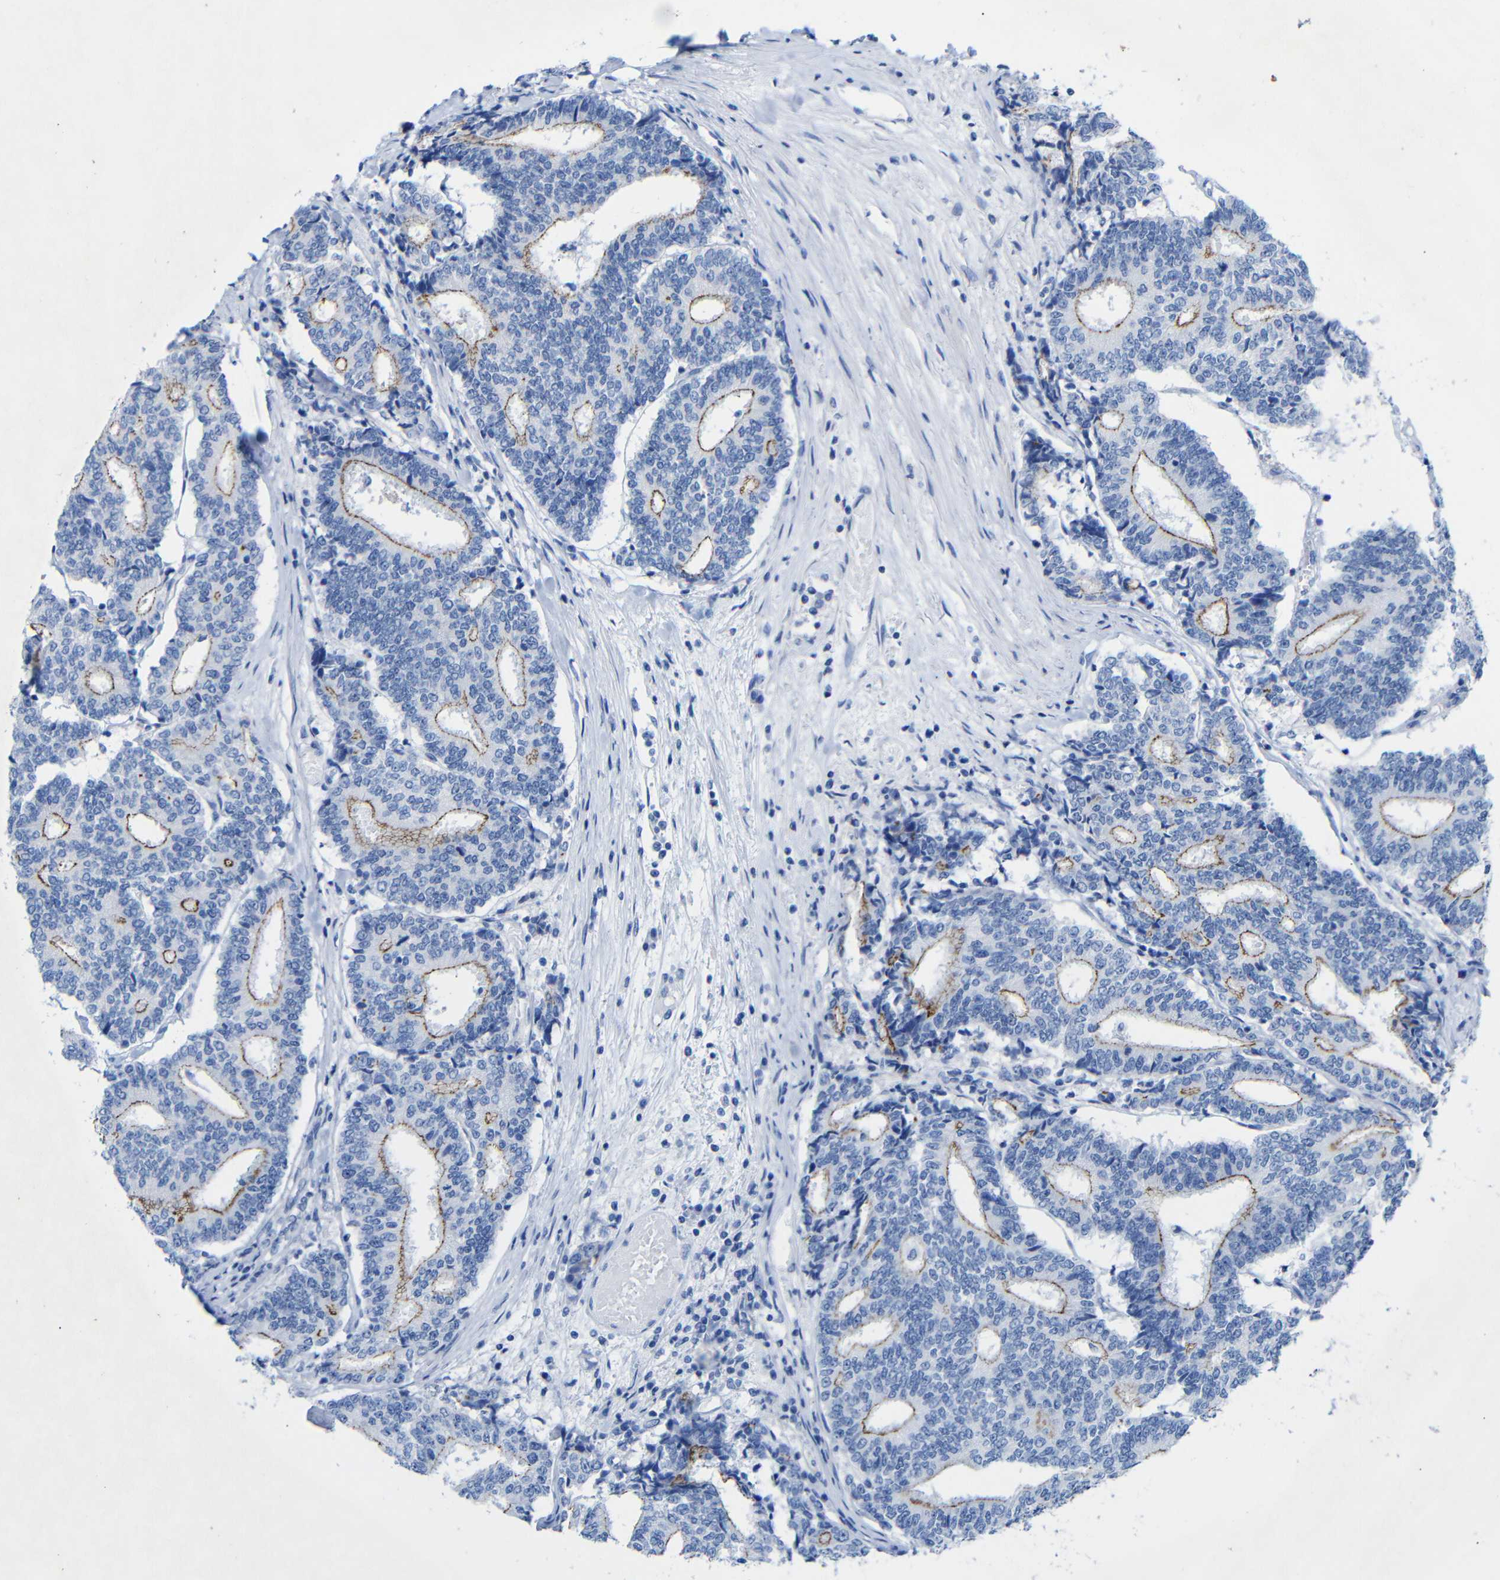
{"staining": {"intensity": "moderate", "quantity": "25%-75%", "location": "cytoplasmic/membranous"}, "tissue": "prostate cancer", "cell_type": "Tumor cells", "image_type": "cancer", "snomed": [{"axis": "morphology", "description": "Normal tissue, NOS"}, {"axis": "morphology", "description": "Adenocarcinoma, High grade"}, {"axis": "topography", "description": "Prostate"}, {"axis": "topography", "description": "Seminal veicle"}], "caption": "Immunohistochemistry micrograph of human prostate high-grade adenocarcinoma stained for a protein (brown), which exhibits medium levels of moderate cytoplasmic/membranous positivity in approximately 25%-75% of tumor cells.", "gene": "CGNL1", "patient": {"sex": "male", "age": 55}}